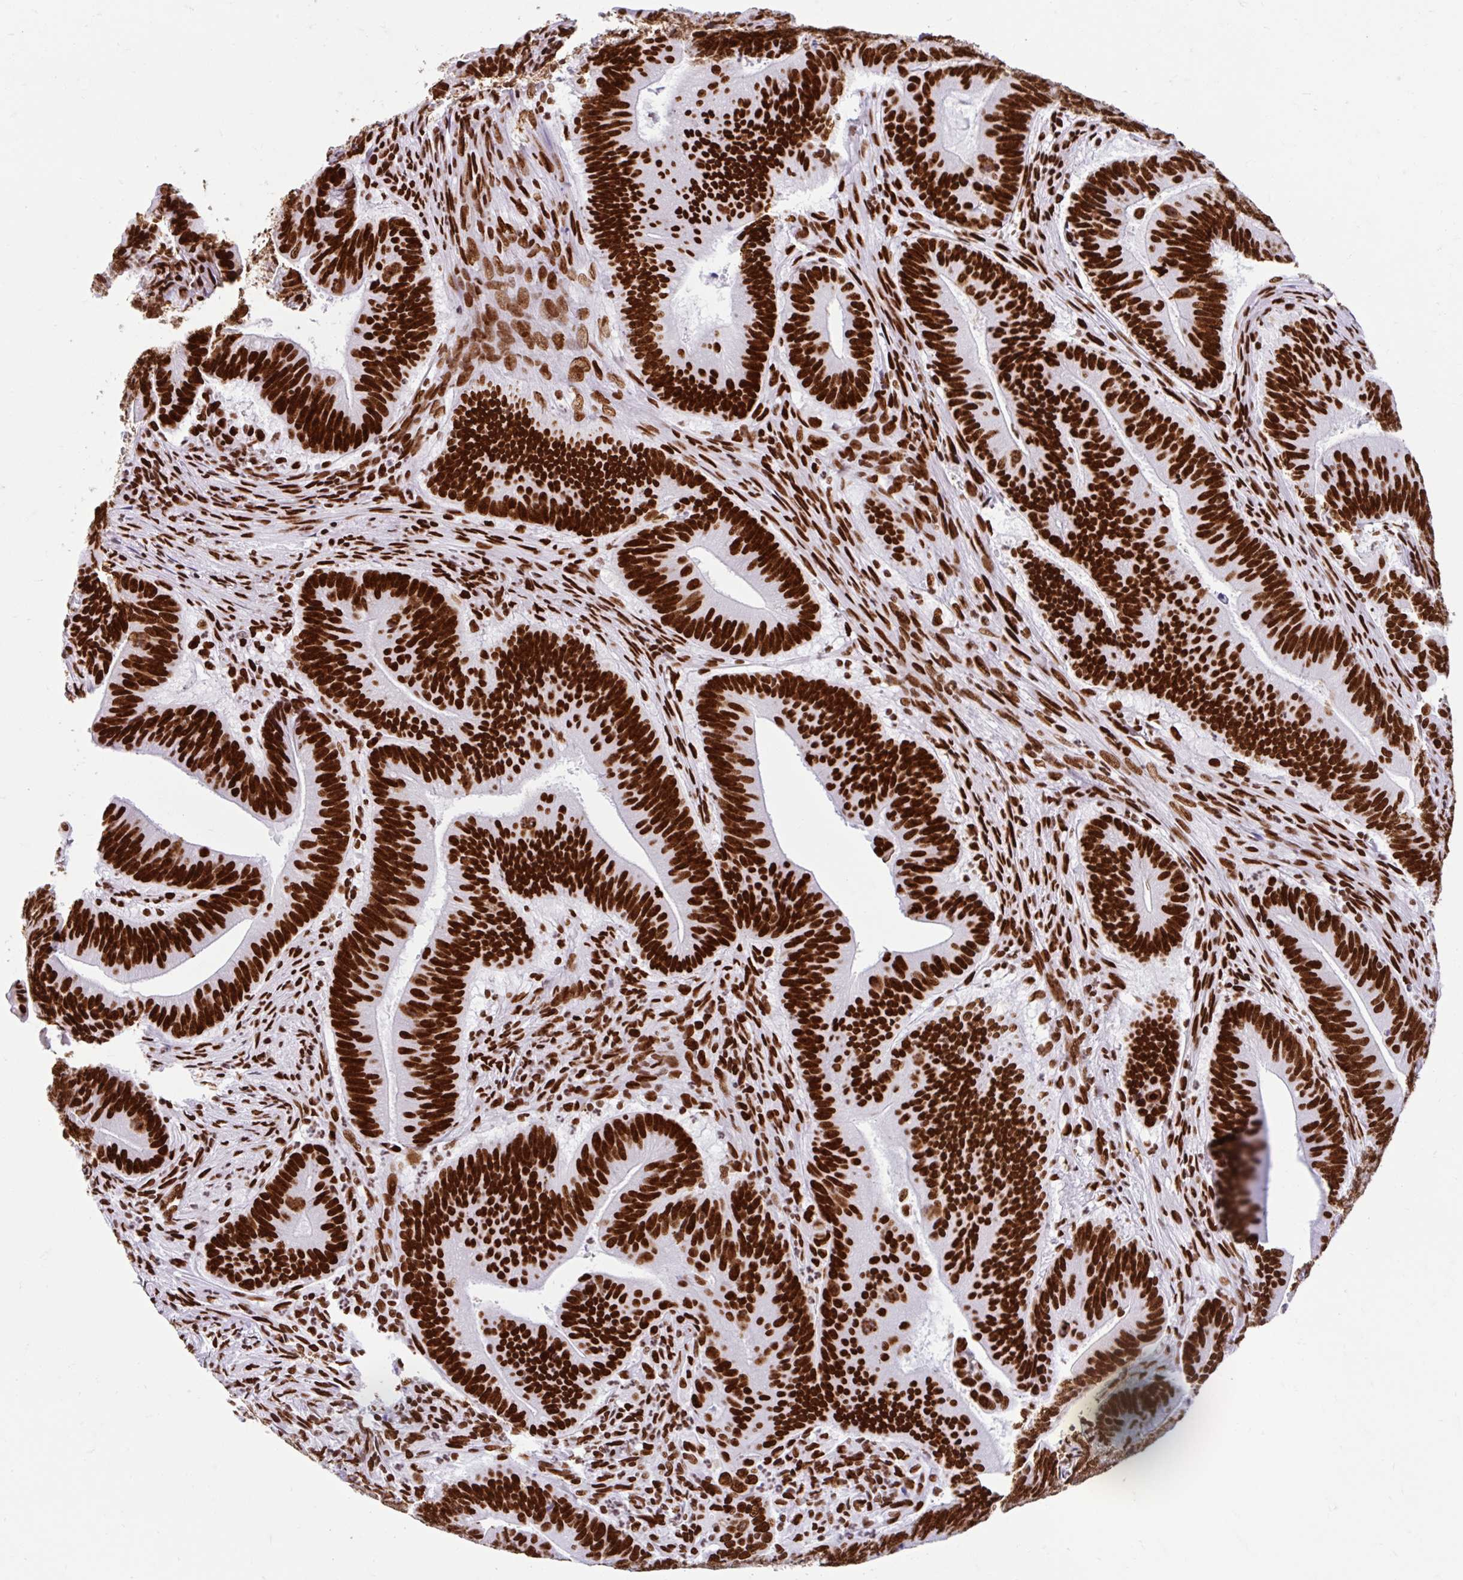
{"staining": {"intensity": "strong", "quantity": ">75%", "location": "nuclear"}, "tissue": "colorectal cancer", "cell_type": "Tumor cells", "image_type": "cancer", "snomed": [{"axis": "morphology", "description": "Adenocarcinoma, NOS"}, {"axis": "topography", "description": "Colon"}], "caption": "The micrograph displays a brown stain indicating the presence of a protein in the nuclear of tumor cells in colorectal cancer.", "gene": "KHDRBS1", "patient": {"sex": "female", "age": 87}}